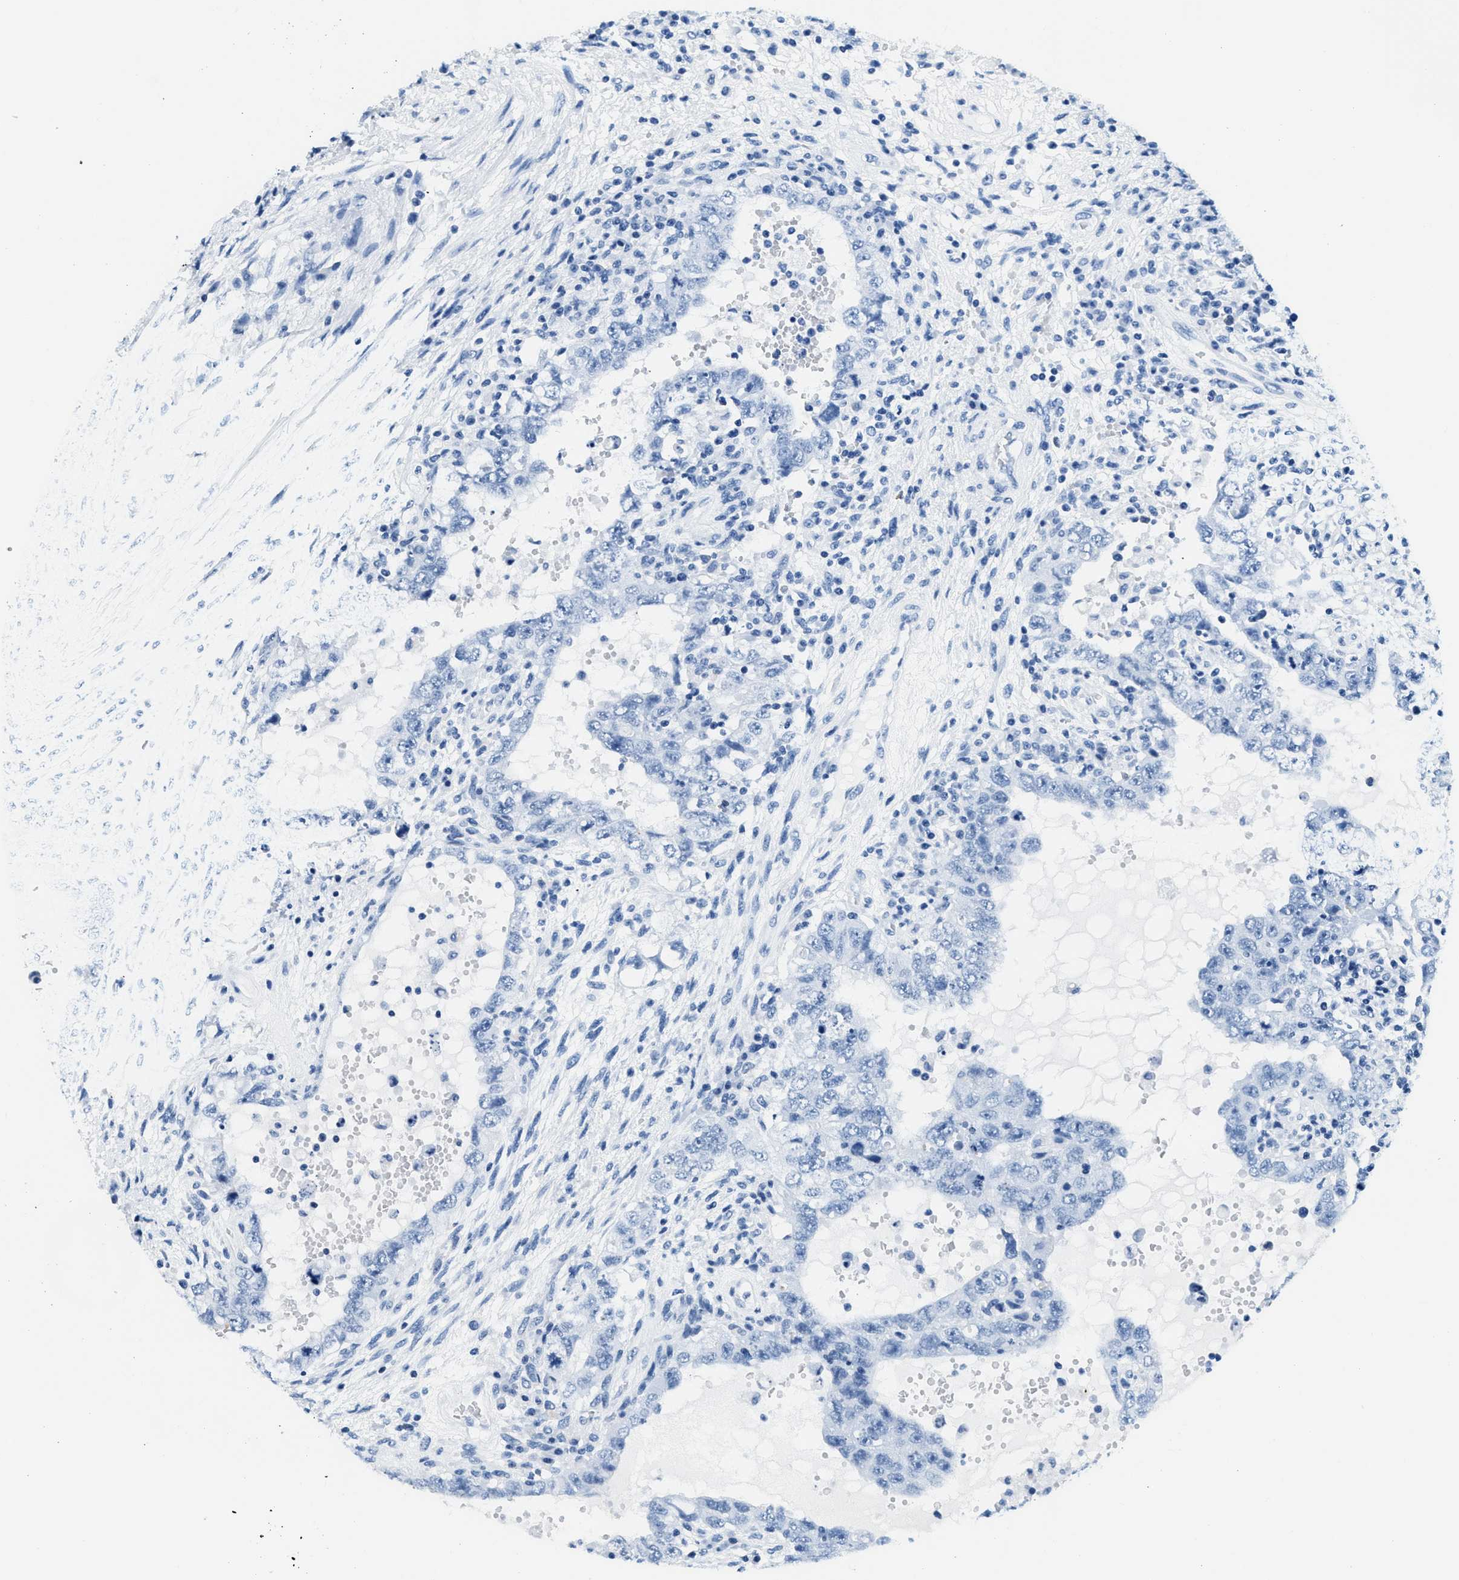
{"staining": {"intensity": "negative", "quantity": "none", "location": "none"}, "tissue": "testis cancer", "cell_type": "Tumor cells", "image_type": "cancer", "snomed": [{"axis": "morphology", "description": "Carcinoma, Embryonal, NOS"}, {"axis": "topography", "description": "Testis"}], "caption": "Immunohistochemistry (IHC) histopathology image of testis cancer (embryonal carcinoma) stained for a protein (brown), which exhibits no staining in tumor cells. (Brightfield microscopy of DAB immunohistochemistry at high magnification).", "gene": "CA4", "patient": {"sex": "male", "age": 26}}